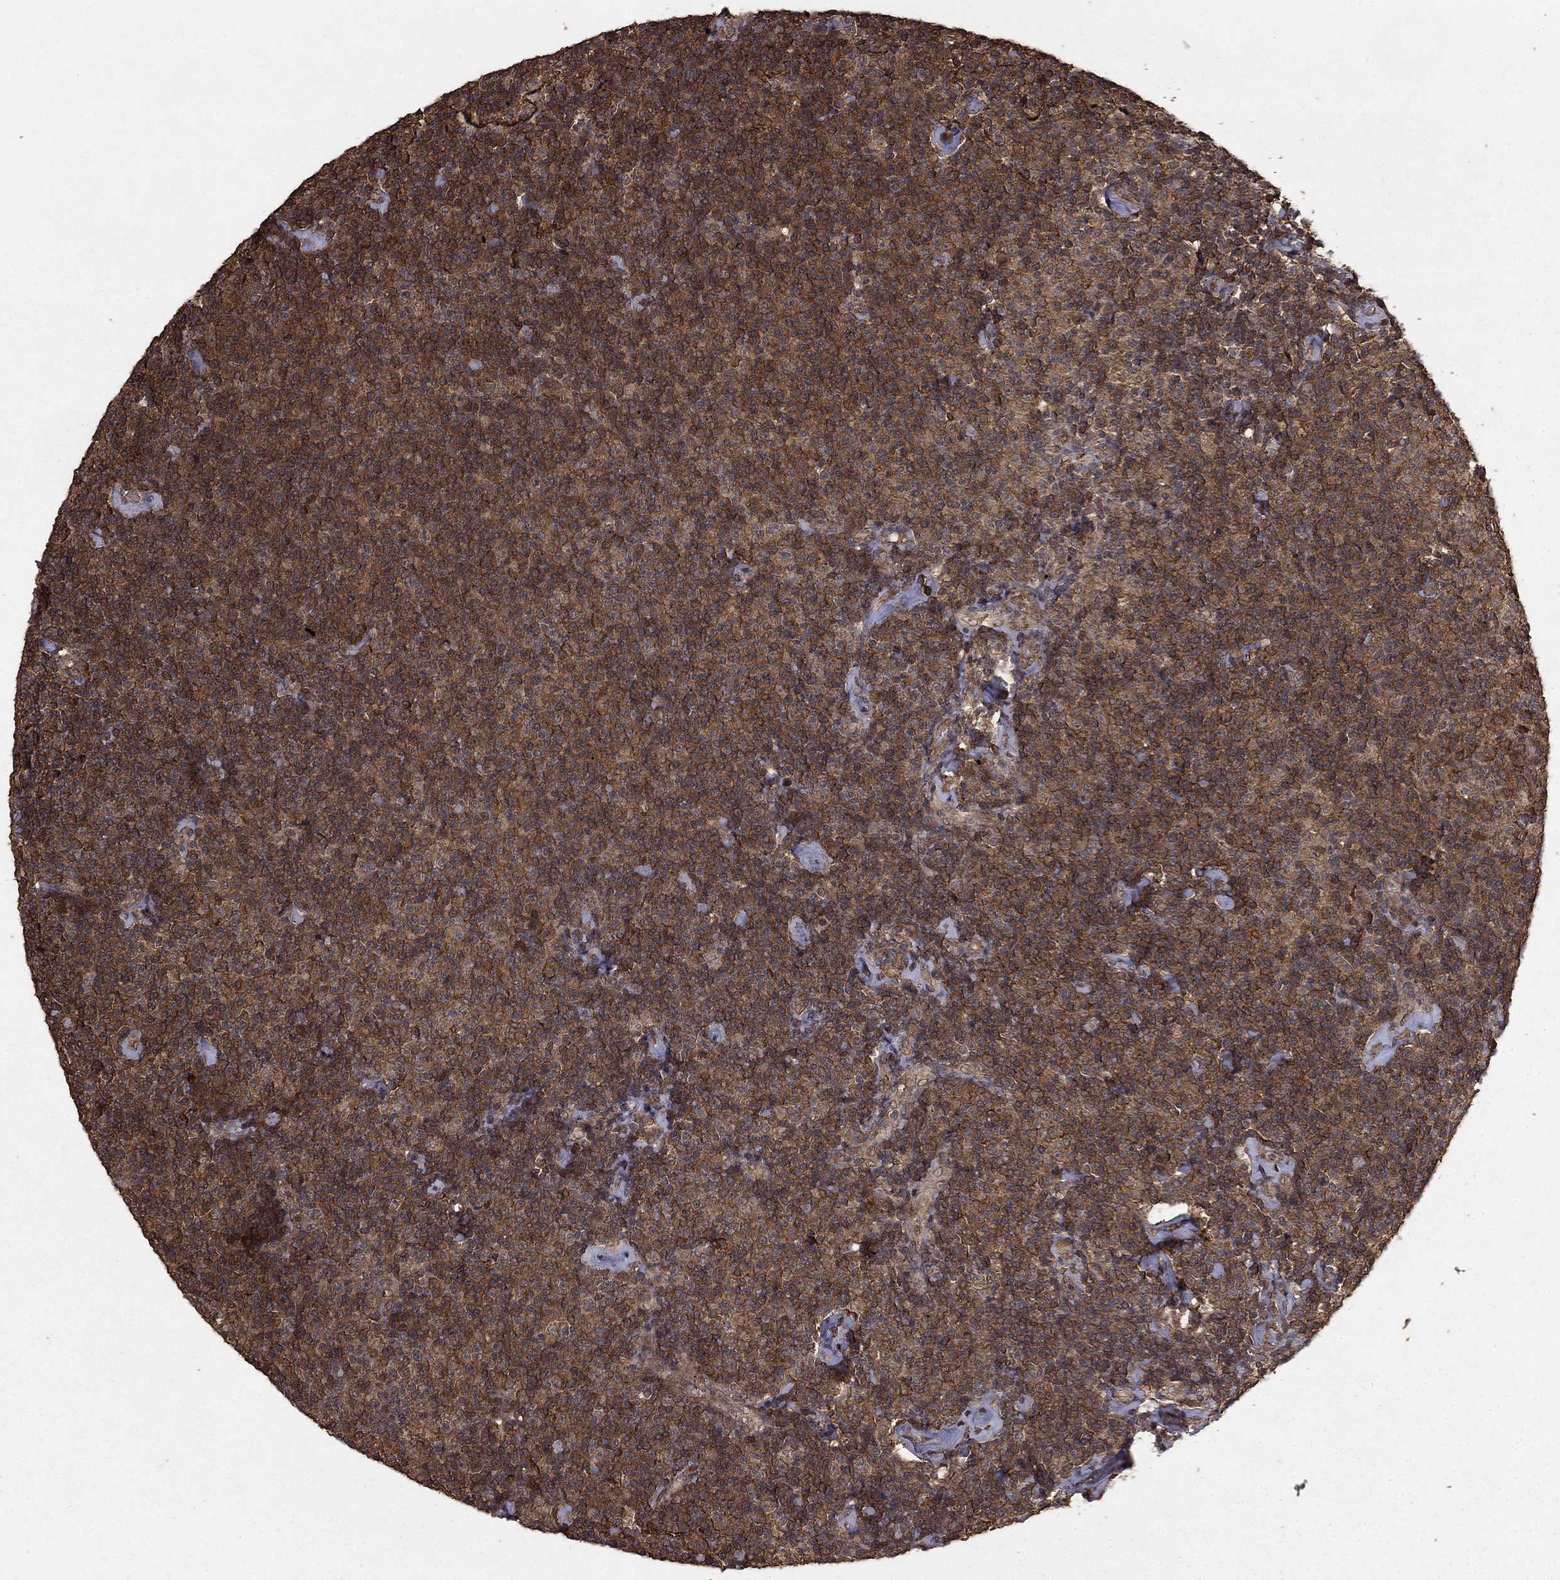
{"staining": {"intensity": "strong", "quantity": ">75%", "location": "cytoplasmic/membranous"}, "tissue": "lymphoma", "cell_type": "Tumor cells", "image_type": "cancer", "snomed": [{"axis": "morphology", "description": "Malignant lymphoma, non-Hodgkin's type, Low grade"}, {"axis": "topography", "description": "Lymph node"}], "caption": "Immunohistochemistry photomicrograph of neoplastic tissue: human malignant lymphoma, non-Hodgkin's type (low-grade) stained using immunohistochemistry displays high levels of strong protein expression localized specifically in the cytoplasmic/membranous of tumor cells, appearing as a cytoplasmic/membranous brown color.", "gene": "PRDM1", "patient": {"sex": "male", "age": 81}}